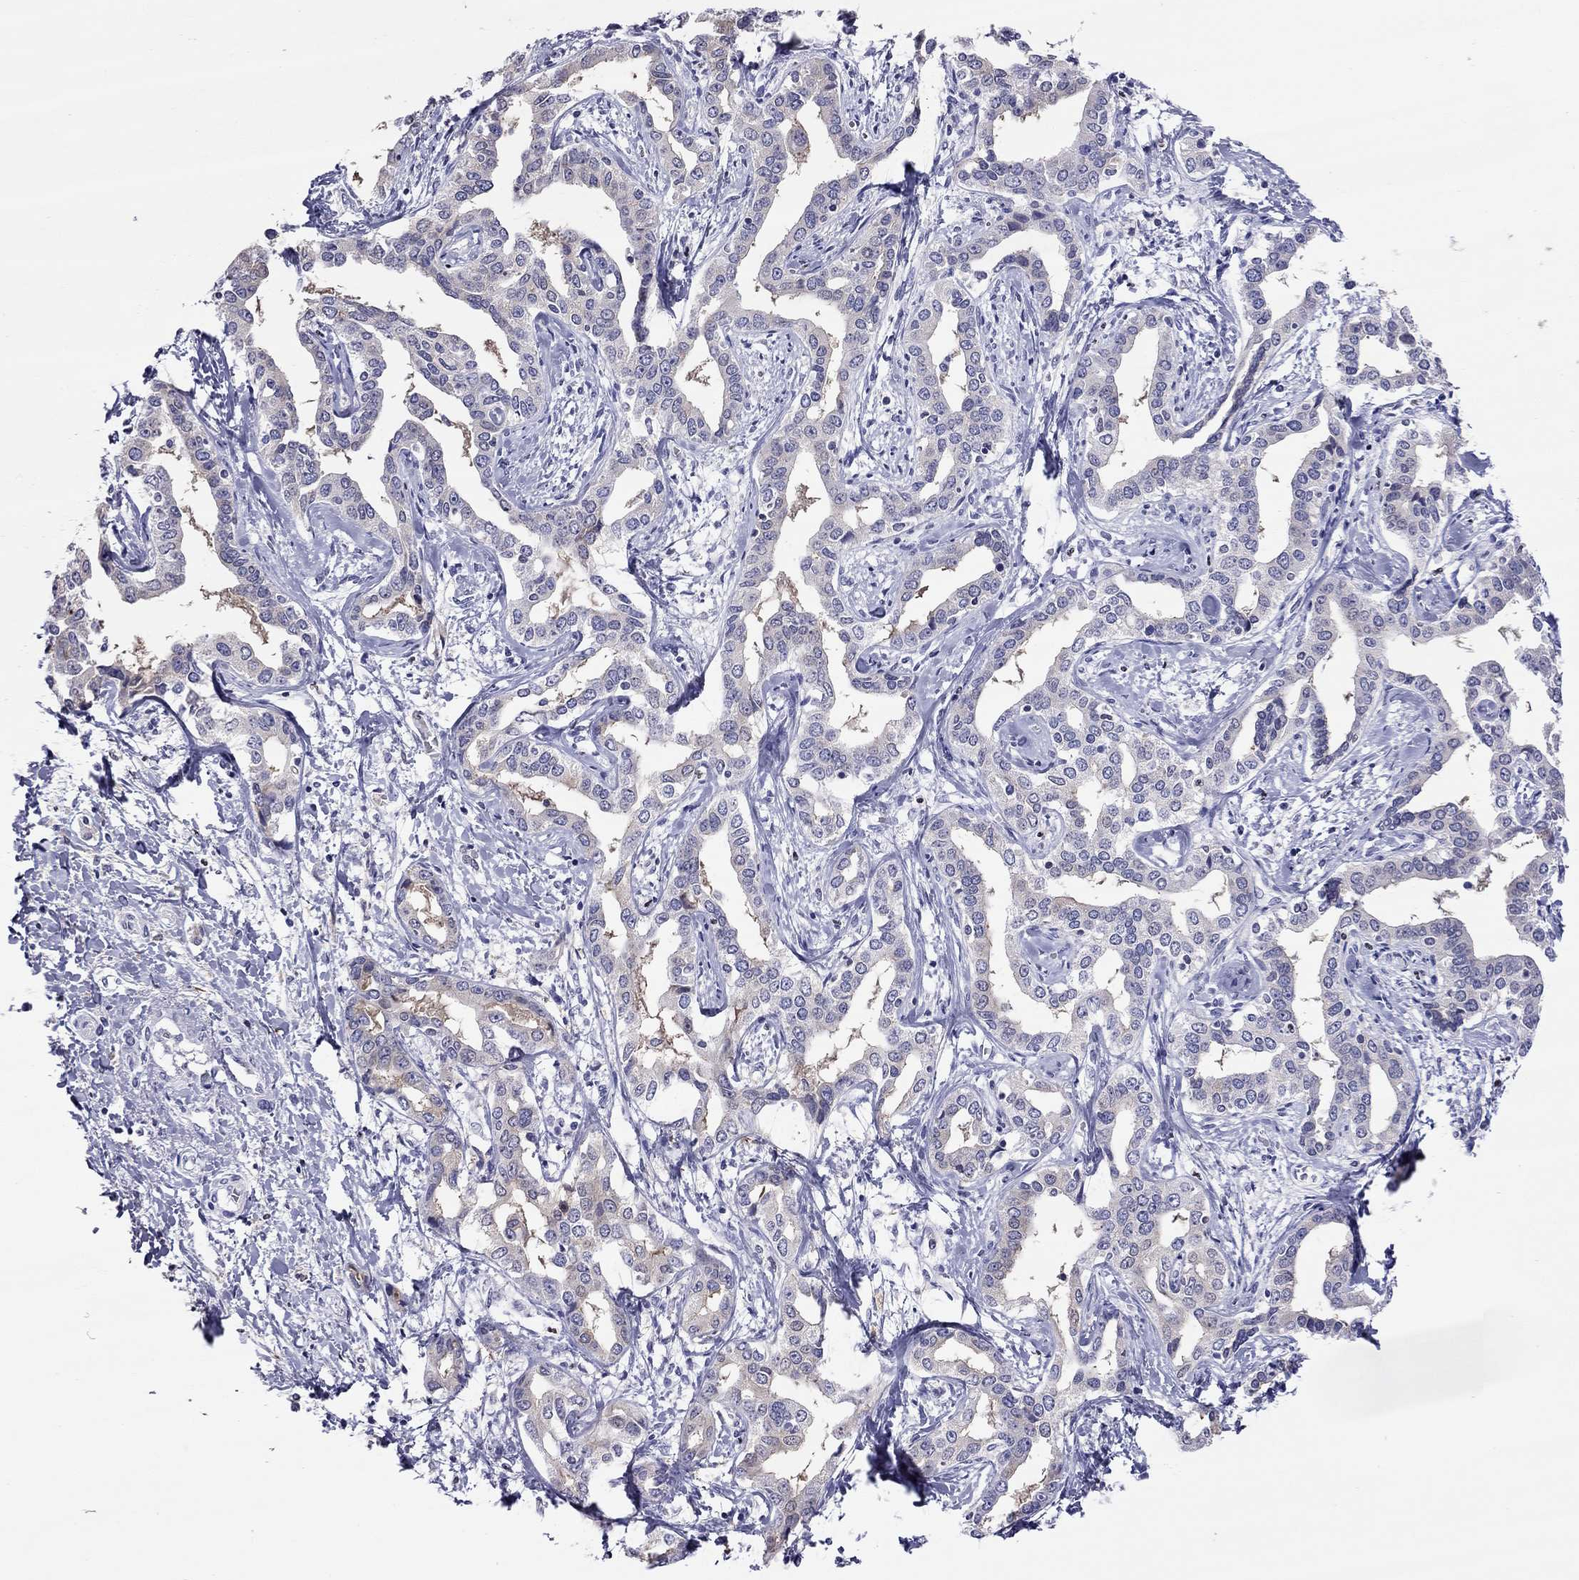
{"staining": {"intensity": "negative", "quantity": "none", "location": "none"}, "tissue": "liver cancer", "cell_type": "Tumor cells", "image_type": "cancer", "snomed": [{"axis": "morphology", "description": "Cholangiocarcinoma"}, {"axis": "topography", "description": "Liver"}], "caption": "Protein analysis of liver cancer (cholangiocarcinoma) shows no significant staining in tumor cells.", "gene": "SLC46A2", "patient": {"sex": "male", "age": 59}}